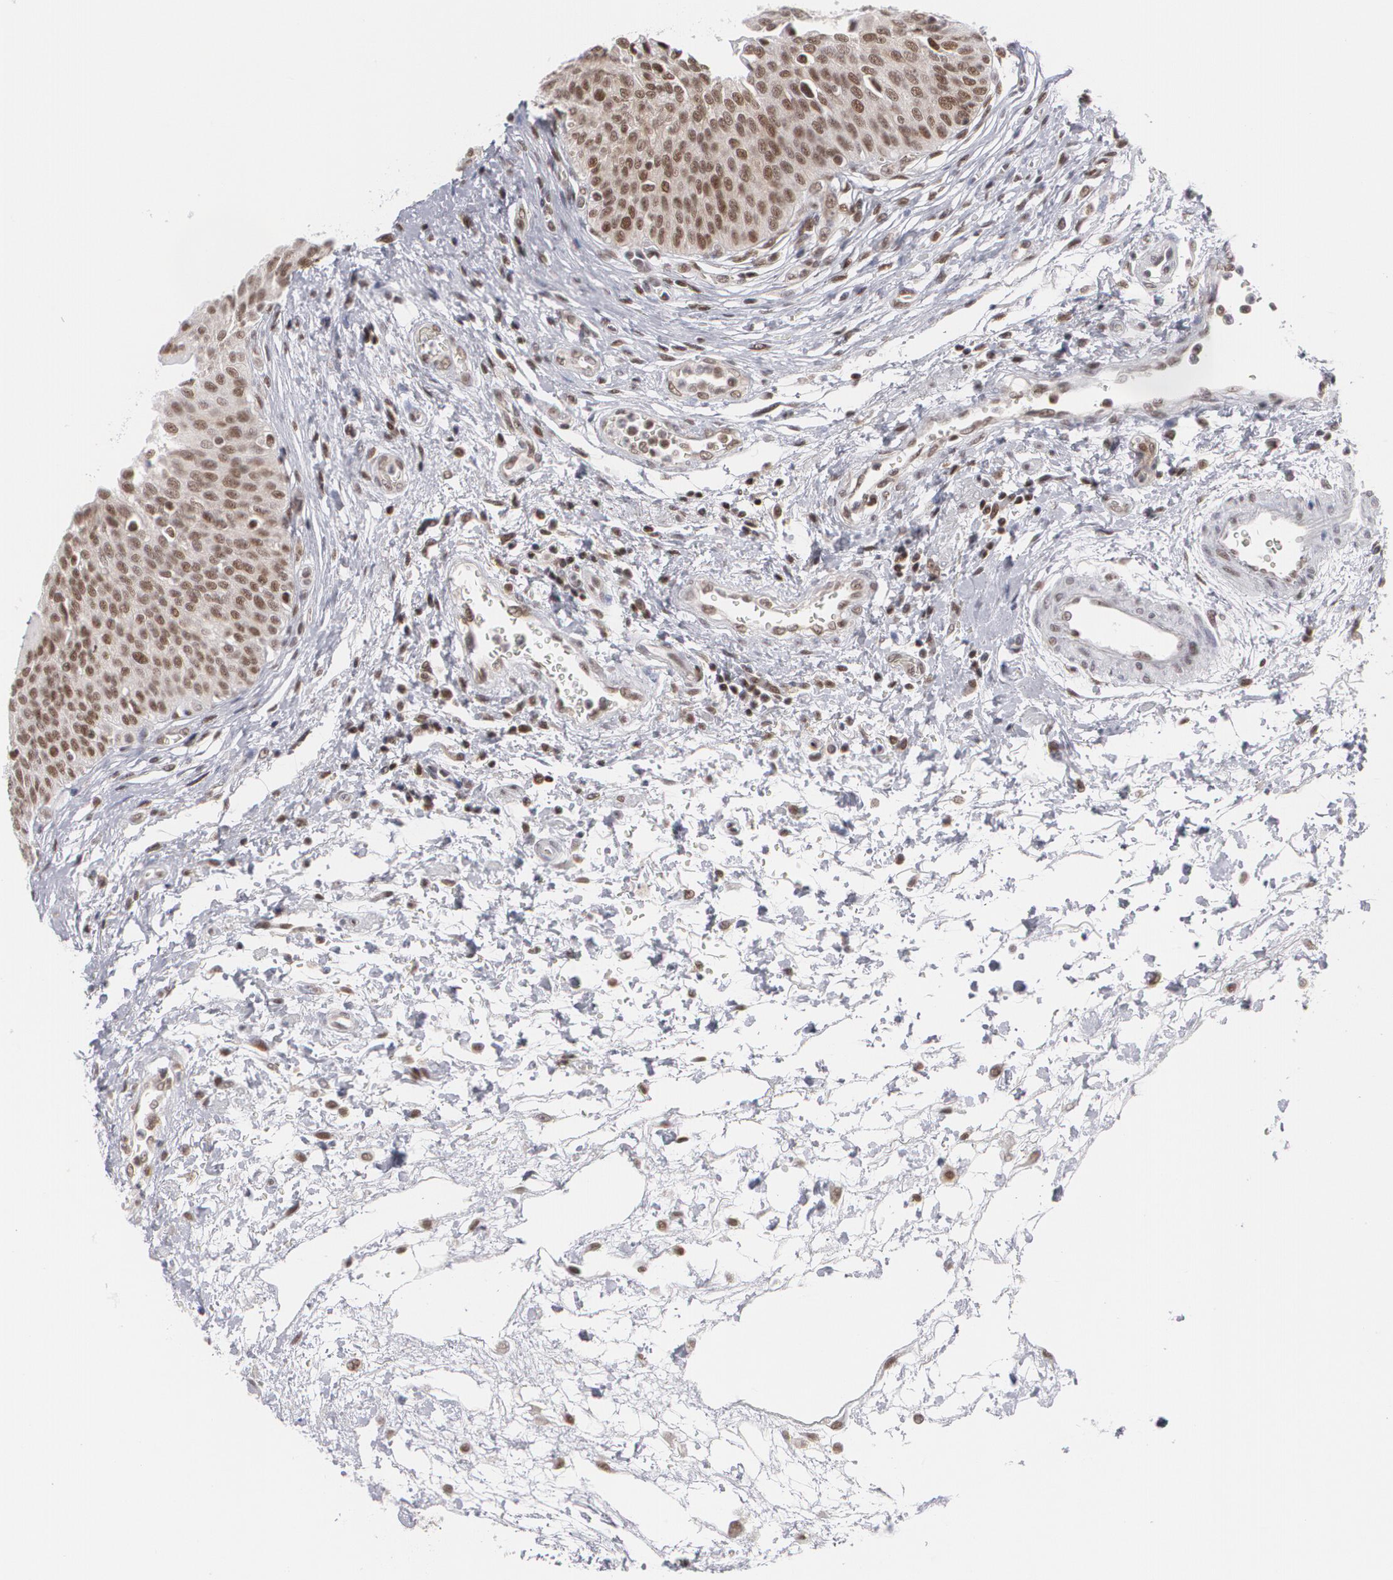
{"staining": {"intensity": "strong", "quantity": ">75%", "location": "nuclear"}, "tissue": "urinary bladder", "cell_type": "Urothelial cells", "image_type": "normal", "snomed": [{"axis": "morphology", "description": "Normal tissue, NOS"}, {"axis": "topography", "description": "Smooth muscle"}, {"axis": "topography", "description": "Urinary bladder"}], "caption": "Protein staining of unremarkable urinary bladder demonstrates strong nuclear positivity in about >75% of urothelial cells.", "gene": "MCL1", "patient": {"sex": "male", "age": 35}}